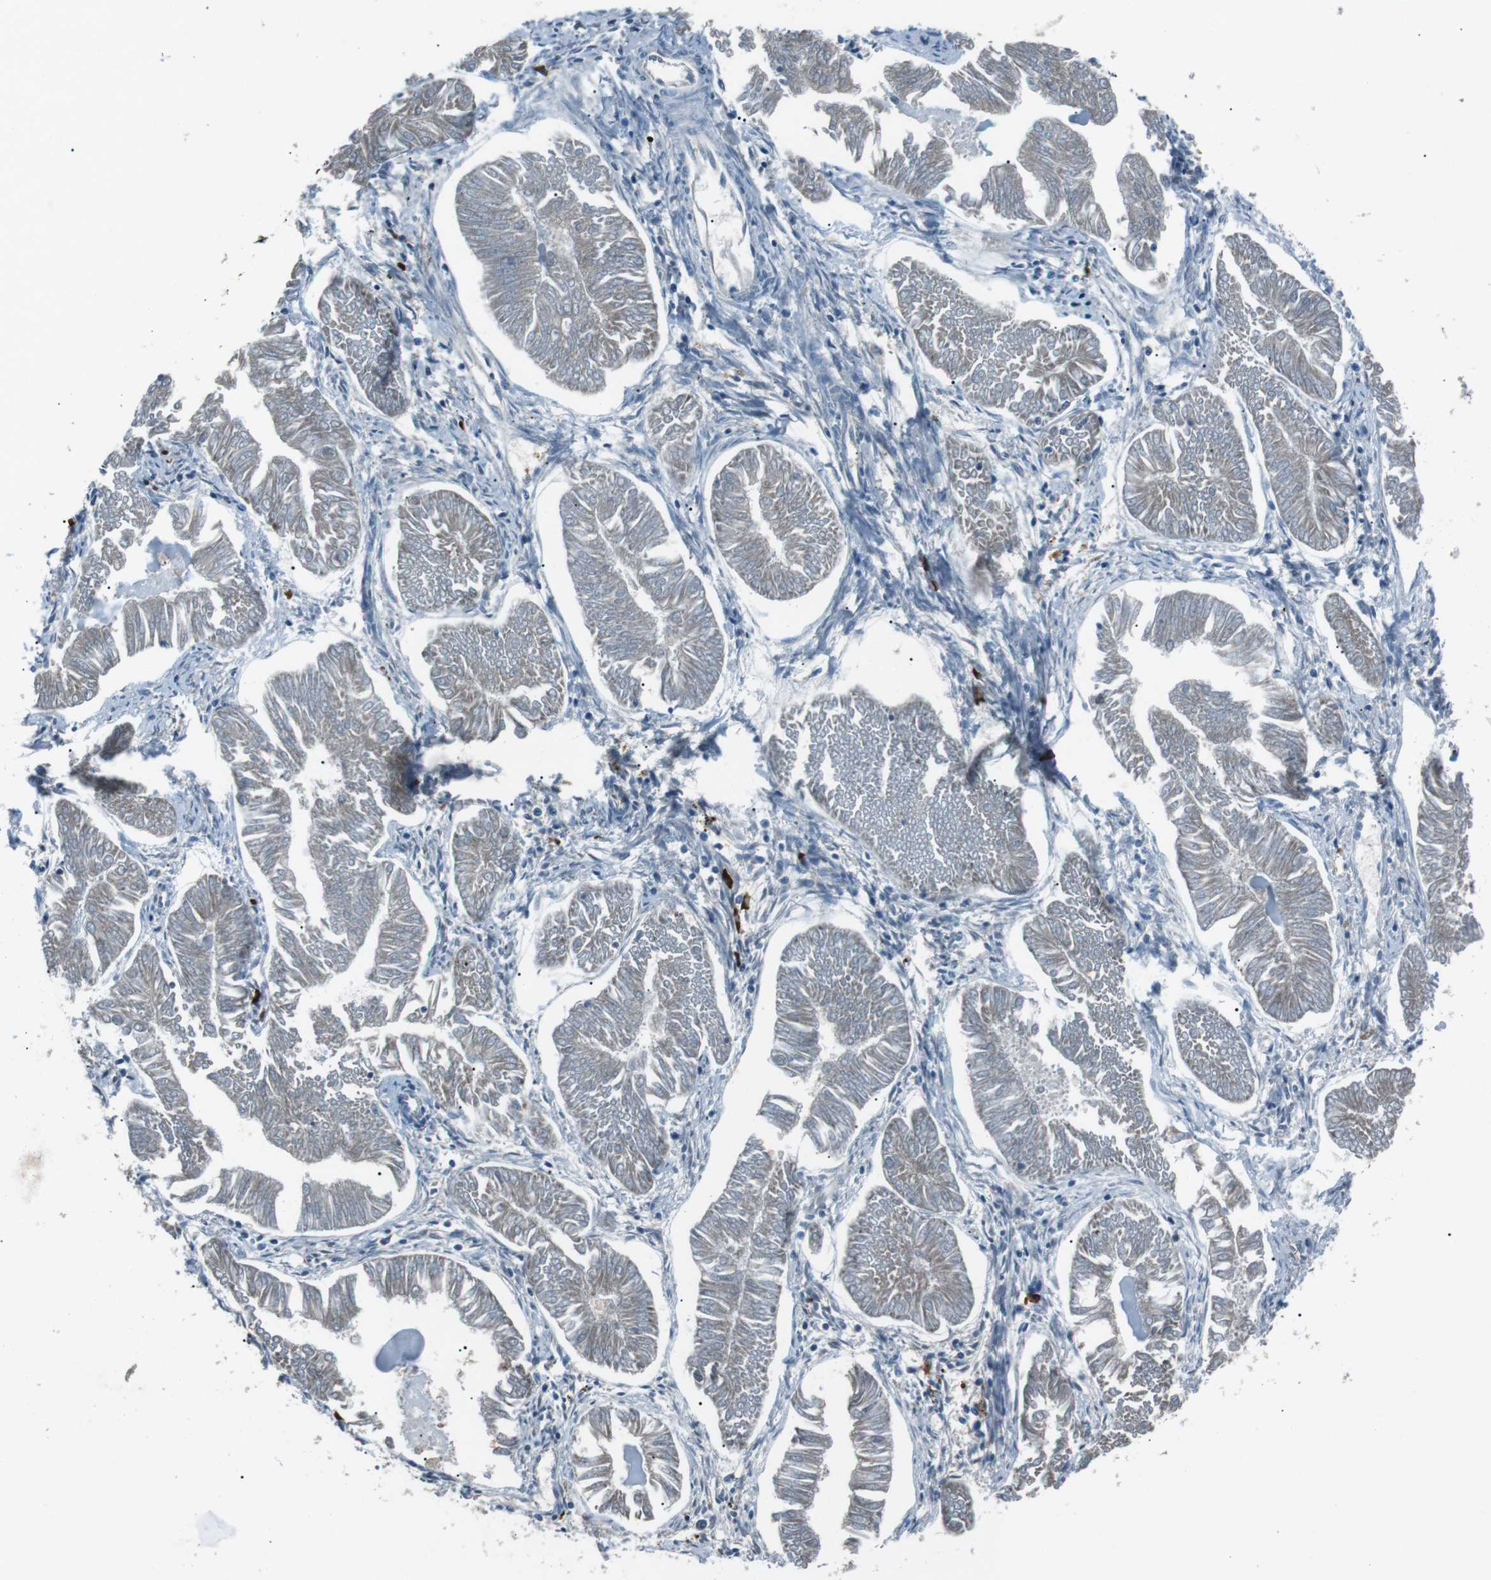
{"staining": {"intensity": "negative", "quantity": "none", "location": "none"}, "tissue": "endometrial cancer", "cell_type": "Tumor cells", "image_type": "cancer", "snomed": [{"axis": "morphology", "description": "Adenocarcinoma, NOS"}, {"axis": "topography", "description": "Endometrium"}], "caption": "The immunohistochemistry photomicrograph has no significant staining in tumor cells of adenocarcinoma (endometrial) tissue.", "gene": "LRIG2", "patient": {"sex": "female", "age": 53}}